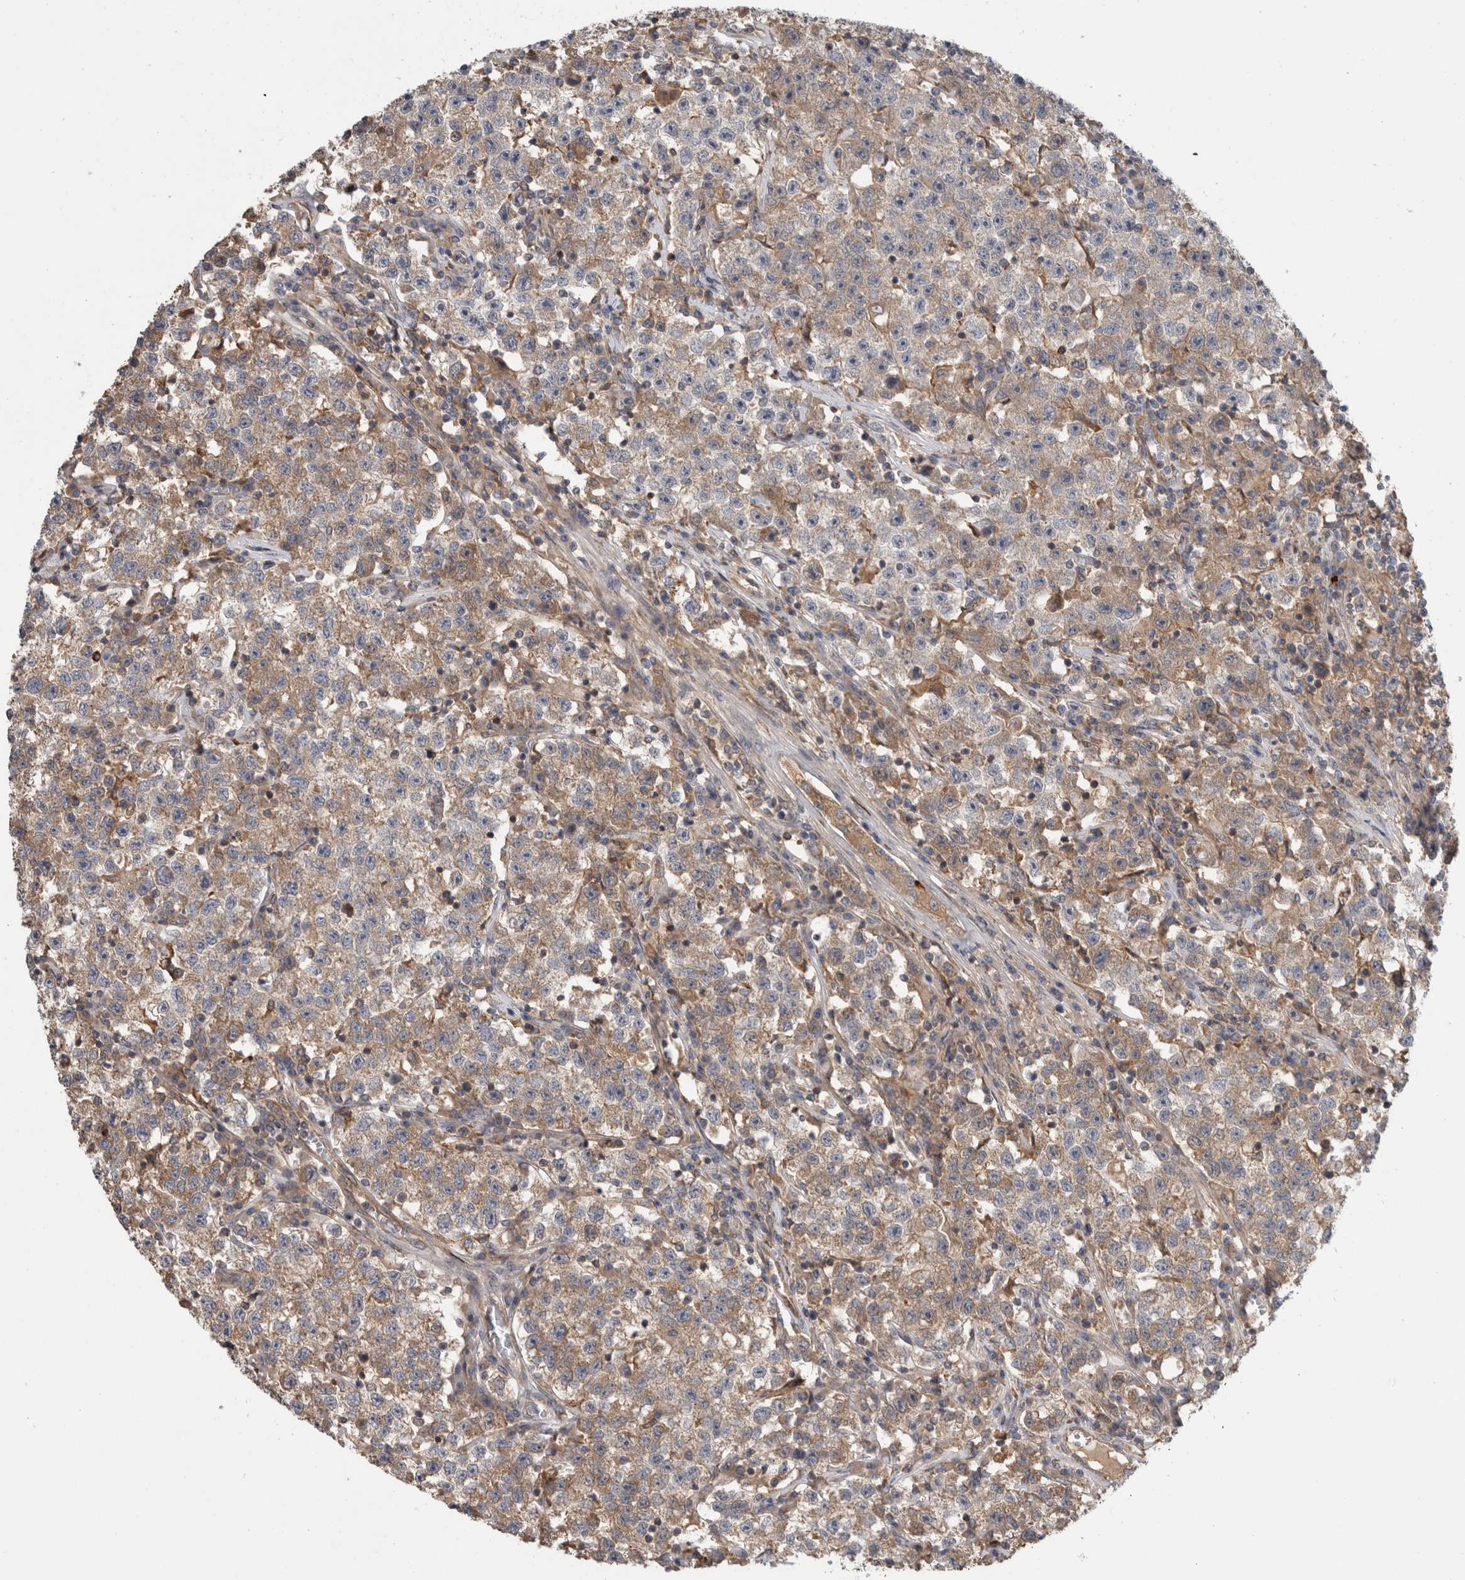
{"staining": {"intensity": "weak", "quantity": ">75%", "location": "cytoplasmic/membranous"}, "tissue": "testis cancer", "cell_type": "Tumor cells", "image_type": "cancer", "snomed": [{"axis": "morphology", "description": "Seminoma, NOS"}, {"axis": "topography", "description": "Testis"}], "caption": "This is an image of immunohistochemistry (IHC) staining of testis cancer, which shows weak staining in the cytoplasmic/membranous of tumor cells.", "gene": "TARBP1", "patient": {"sex": "male", "age": 22}}